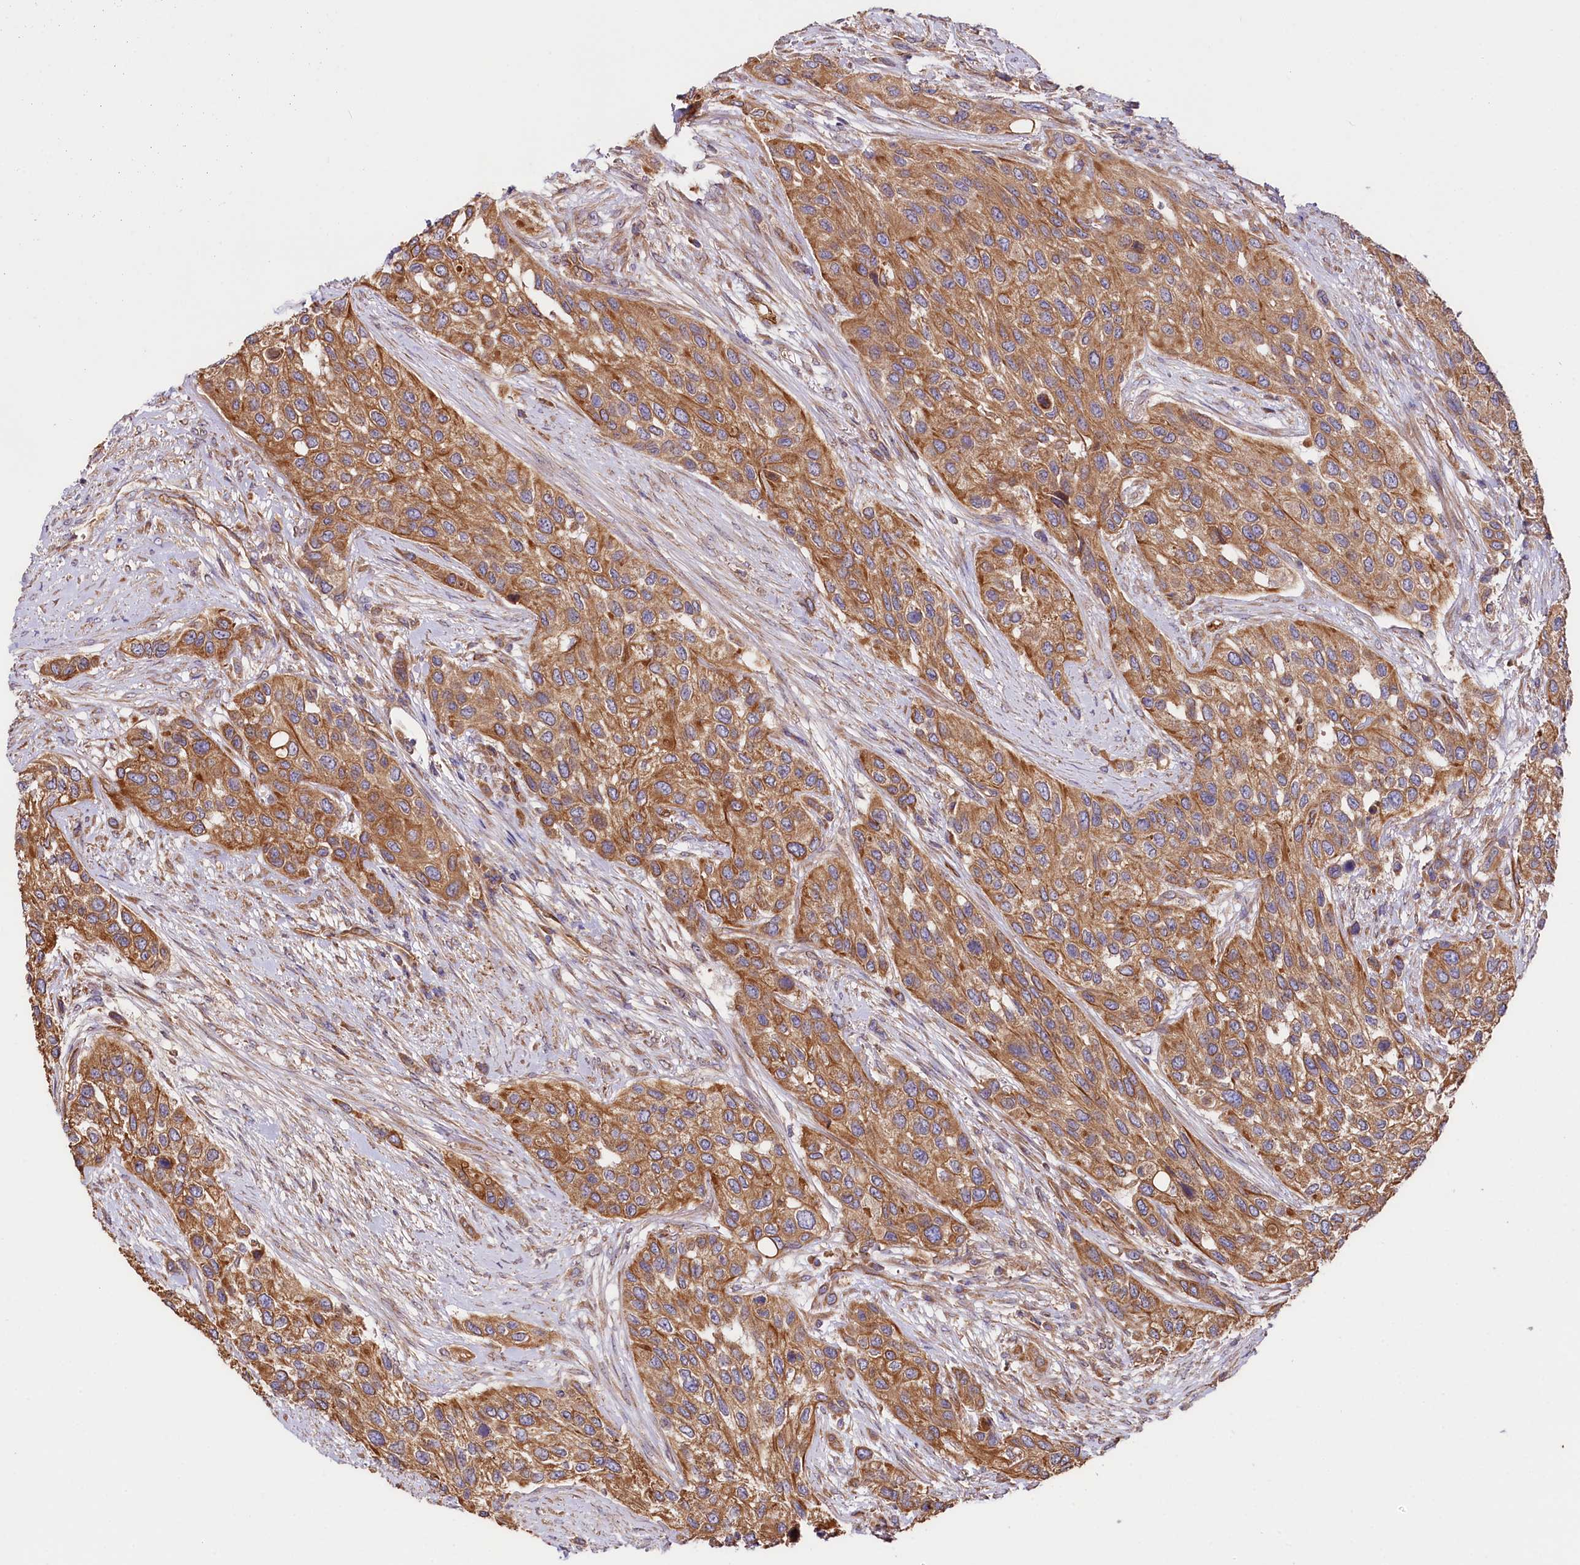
{"staining": {"intensity": "moderate", "quantity": ">75%", "location": "cytoplasmic/membranous"}, "tissue": "urothelial cancer", "cell_type": "Tumor cells", "image_type": "cancer", "snomed": [{"axis": "morphology", "description": "Normal tissue, NOS"}, {"axis": "morphology", "description": "Urothelial carcinoma, High grade"}, {"axis": "topography", "description": "Vascular tissue"}, {"axis": "topography", "description": "Urinary bladder"}], "caption": "IHC staining of urothelial carcinoma (high-grade), which reveals medium levels of moderate cytoplasmic/membranous expression in approximately >75% of tumor cells indicating moderate cytoplasmic/membranous protein expression. The staining was performed using DAB (3,3'-diaminobenzidine) (brown) for protein detection and nuclei were counterstained in hematoxylin (blue).", "gene": "CEP295", "patient": {"sex": "female", "age": 56}}